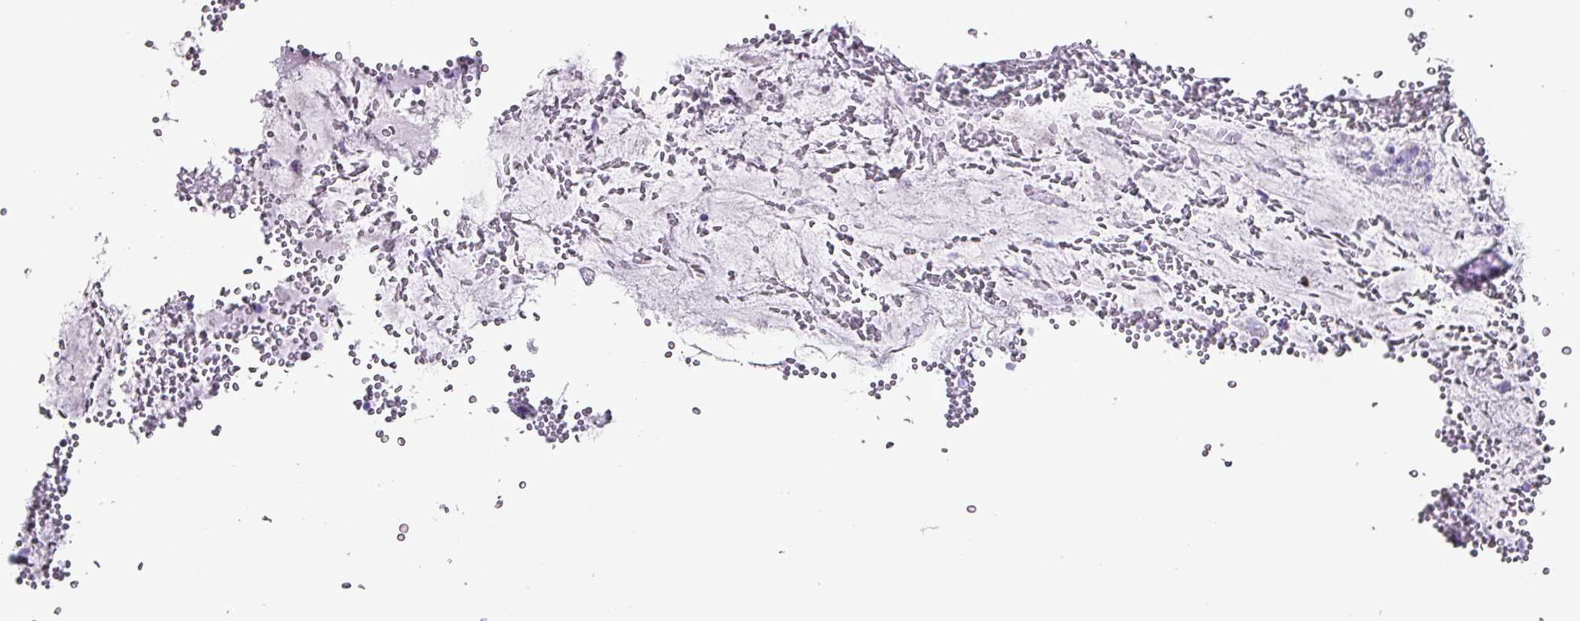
{"staining": {"intensity": "negative", "quantity": "none", "location": "none"}, "tissue": "stomach", "cell_type": "Glandular cells", "image_type": "normal", "snomed": [{"axis": "morphology", "description": "Normal tissue, NOS"}, {"axis": "topography", "description": "Stomach, upper"}], "caption": "High power microscopy image of an IHC histopathology image of benign stomach, revealing no significant staining in glandular cells. (DAB (3,3'-diaminobenzidine) immunohistochemistry, high magnification).", "gene": "KRT6A", "patient": {"sex": "male", "age": 52}}